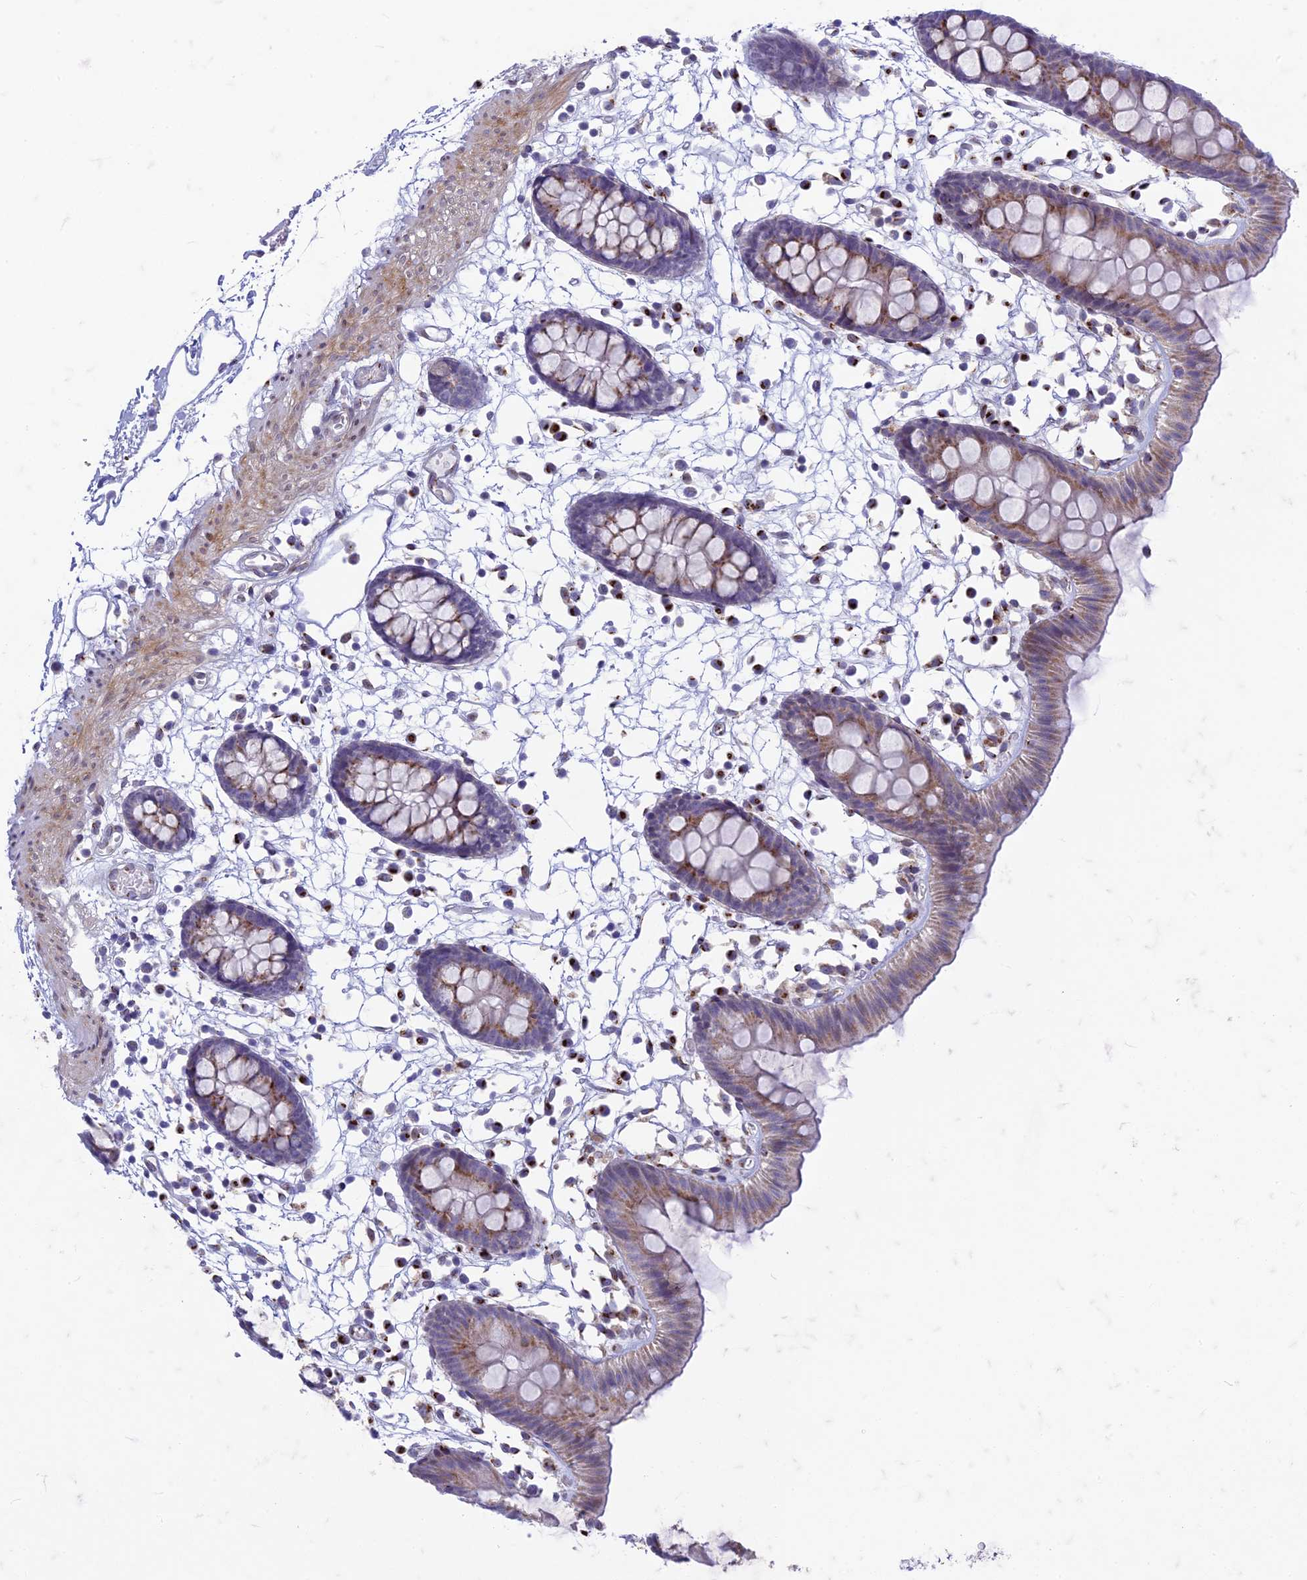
{"staining": {"intensity": "weak", "quantity": ">75%", "location": "cytoplasmic/membranous,nuclear"}, "tissue": "colon", "cell_type": "Endothelial cells", "image_type": "normal", "snomed": [{"axis": "morphology", "description": "Normal tissue, NOS"}, {"axis": "topography", "description": "Colon"}], "caption": "A high-resolution histopathology image shows immunohistochemistry staining of benign colon, which displays weak cytoplasmic/membranous,nuclear expression in about >75% of endothelial cells. The staining is performed using DAB brown chromogen to label protein expression. The nuclei are counter-stained blue using hematoxylin.", "gene": "FAM3C", "patient": {"sex": "male", "age": 56}}